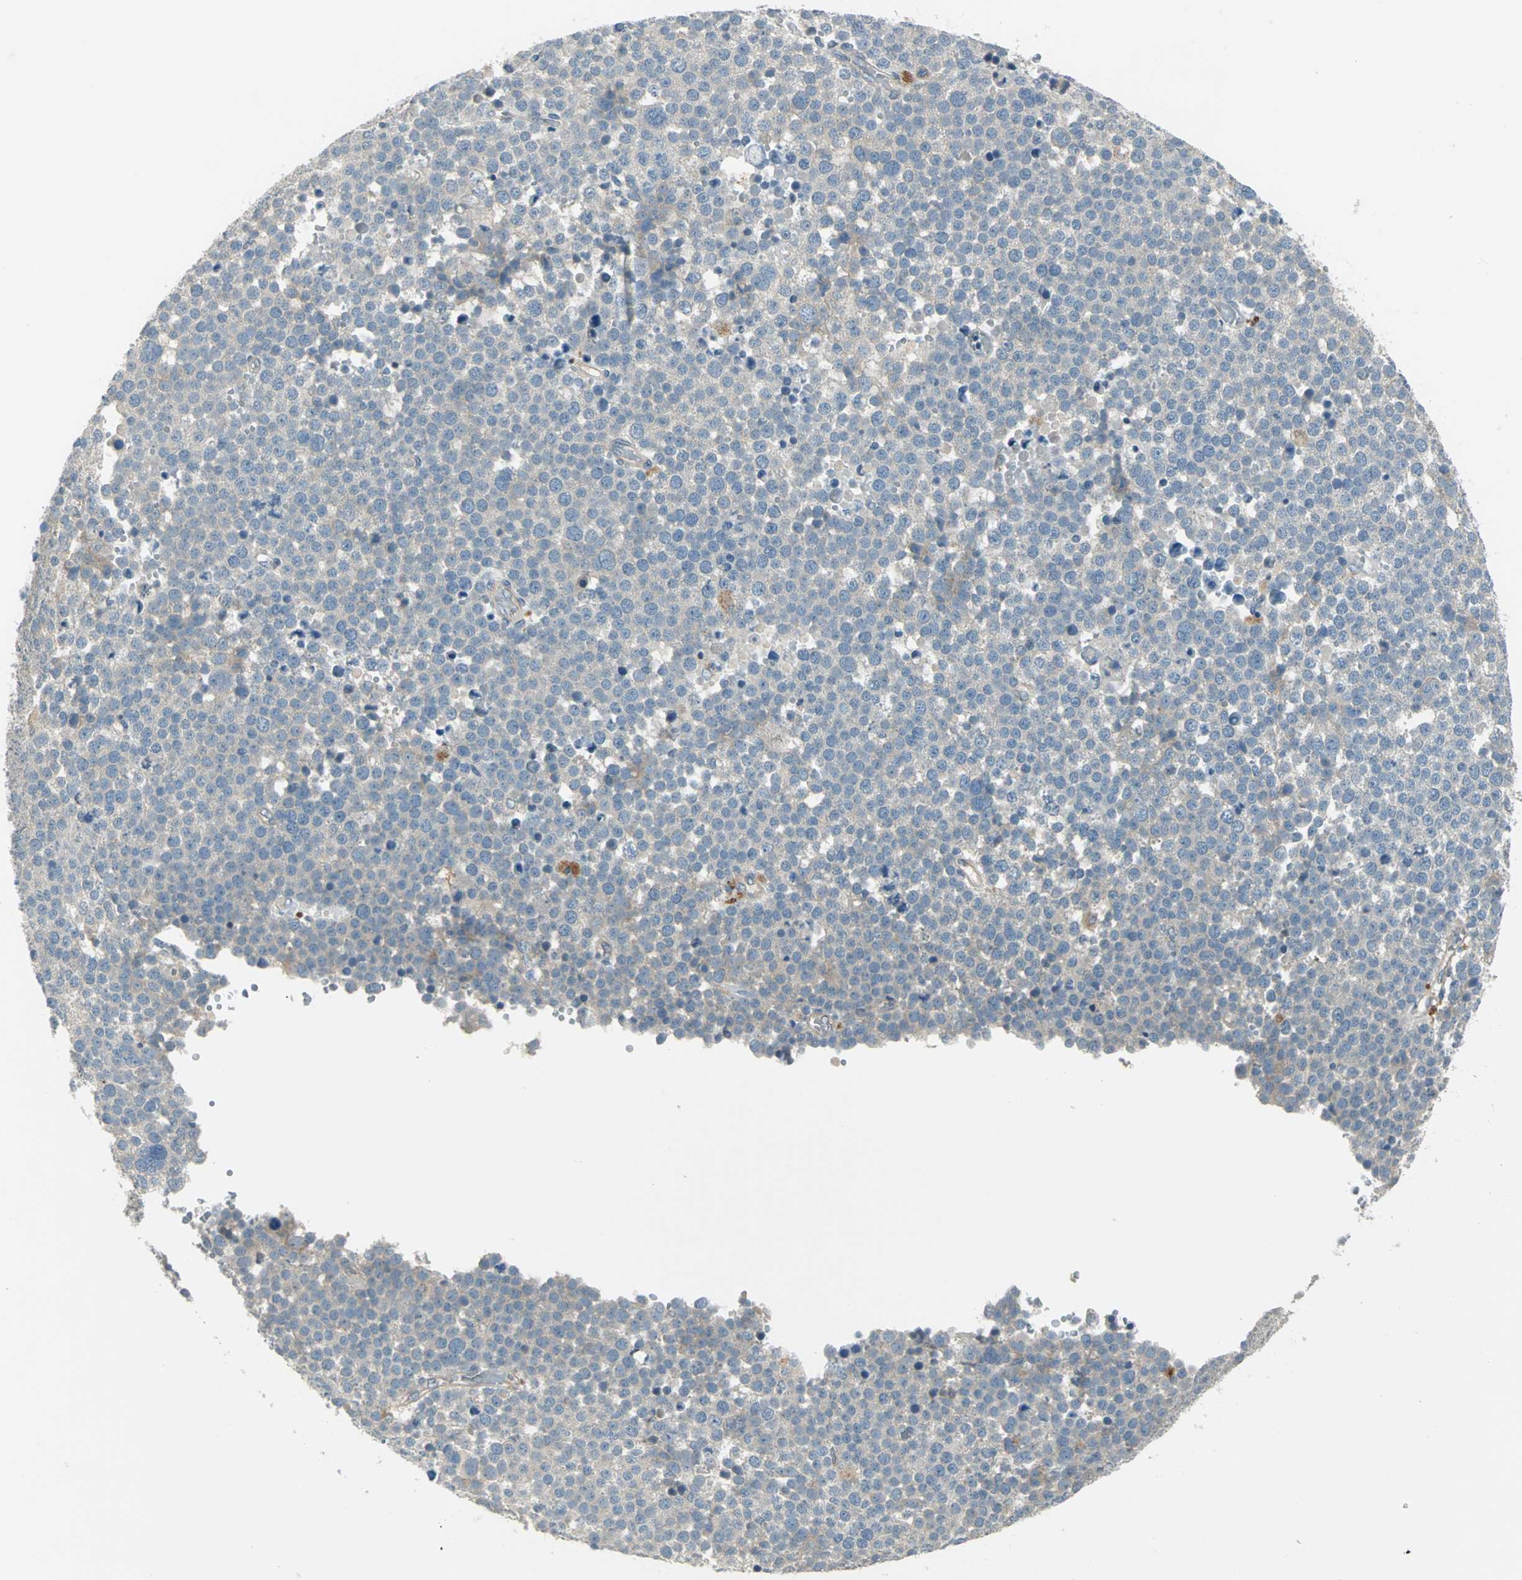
{"staining": {"intensity": "moderate", "quantity": ">75%", "location": "cytoplasmic/membranous"}, "tissue": "testis cancer", "cell_type": "Tumor cells", "image_type": "cancer", "snomed": [{"axis": "morphology", "description": "Seminoma, NOS"}, {"axis": "topography", "description": "Testis"}], "caption": "This is a photomicrograph of immunohistochemistry staining of testis cancer, which shows moderate staining in the cytoplasmic/membranous of tumor cells.", "gene": "PRKAA1", "patient": {"sex": "male", "age": 71}}